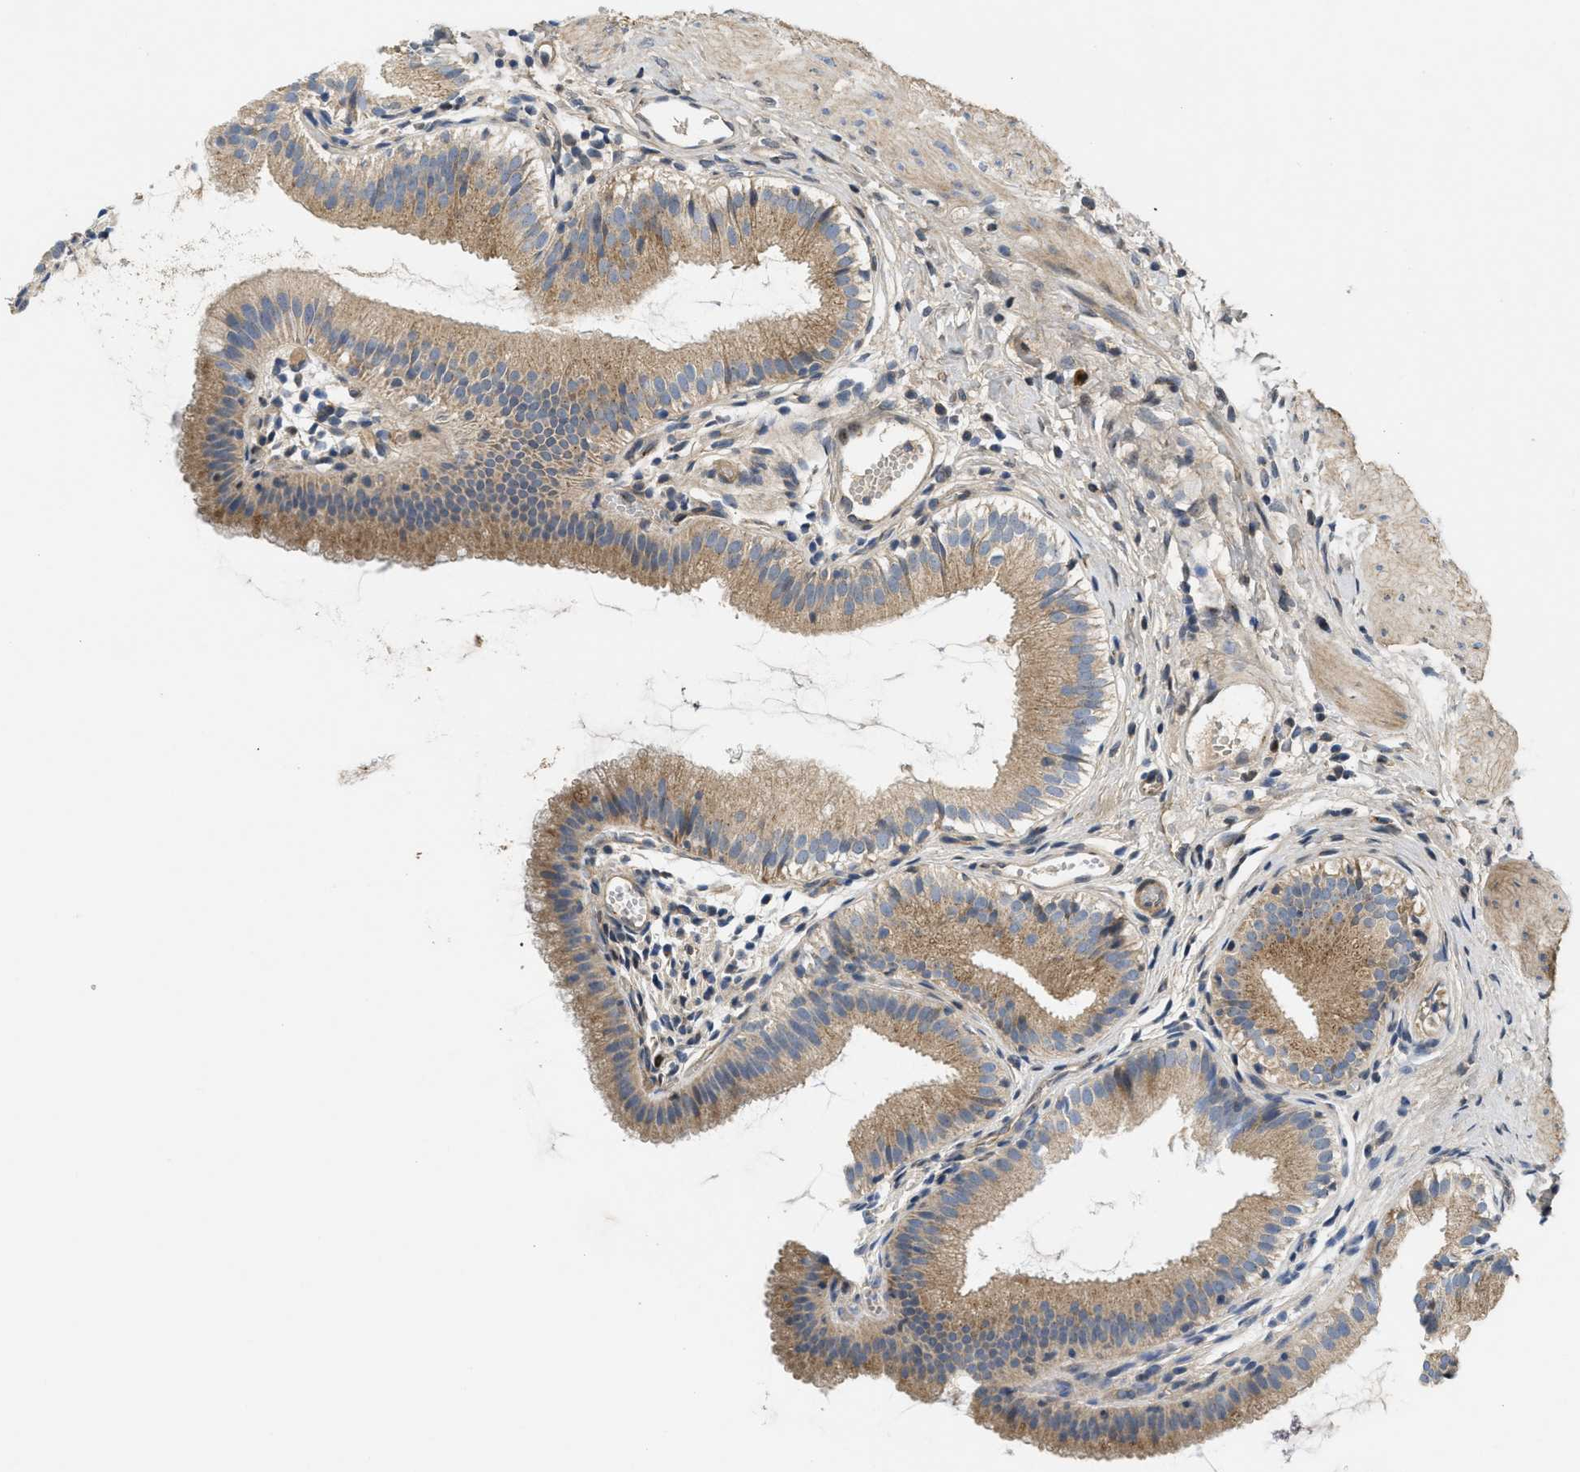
{"staining": {"intensity": "moderate", "quantity": ">75%", "location": "cytoplasmic/membranous"}, "tissue": "gallbladder", "cell_type": "Glandular cells", "image_type": "normal", "snomed": [{"axis": "morphology", "description": "Normal tissue, NOS"}, {"axis": "topography", "description": "Gallbladder"}], "caption": "IHC histopathology image of normal human gallbladder stained for a protein (brown), which shows medium levels of moderate cytoplasmic/membranous positivity in approximately >75% of glandular cells.", "gene": "ZNF70", "patient": {"sex": "female", "age": 26}}